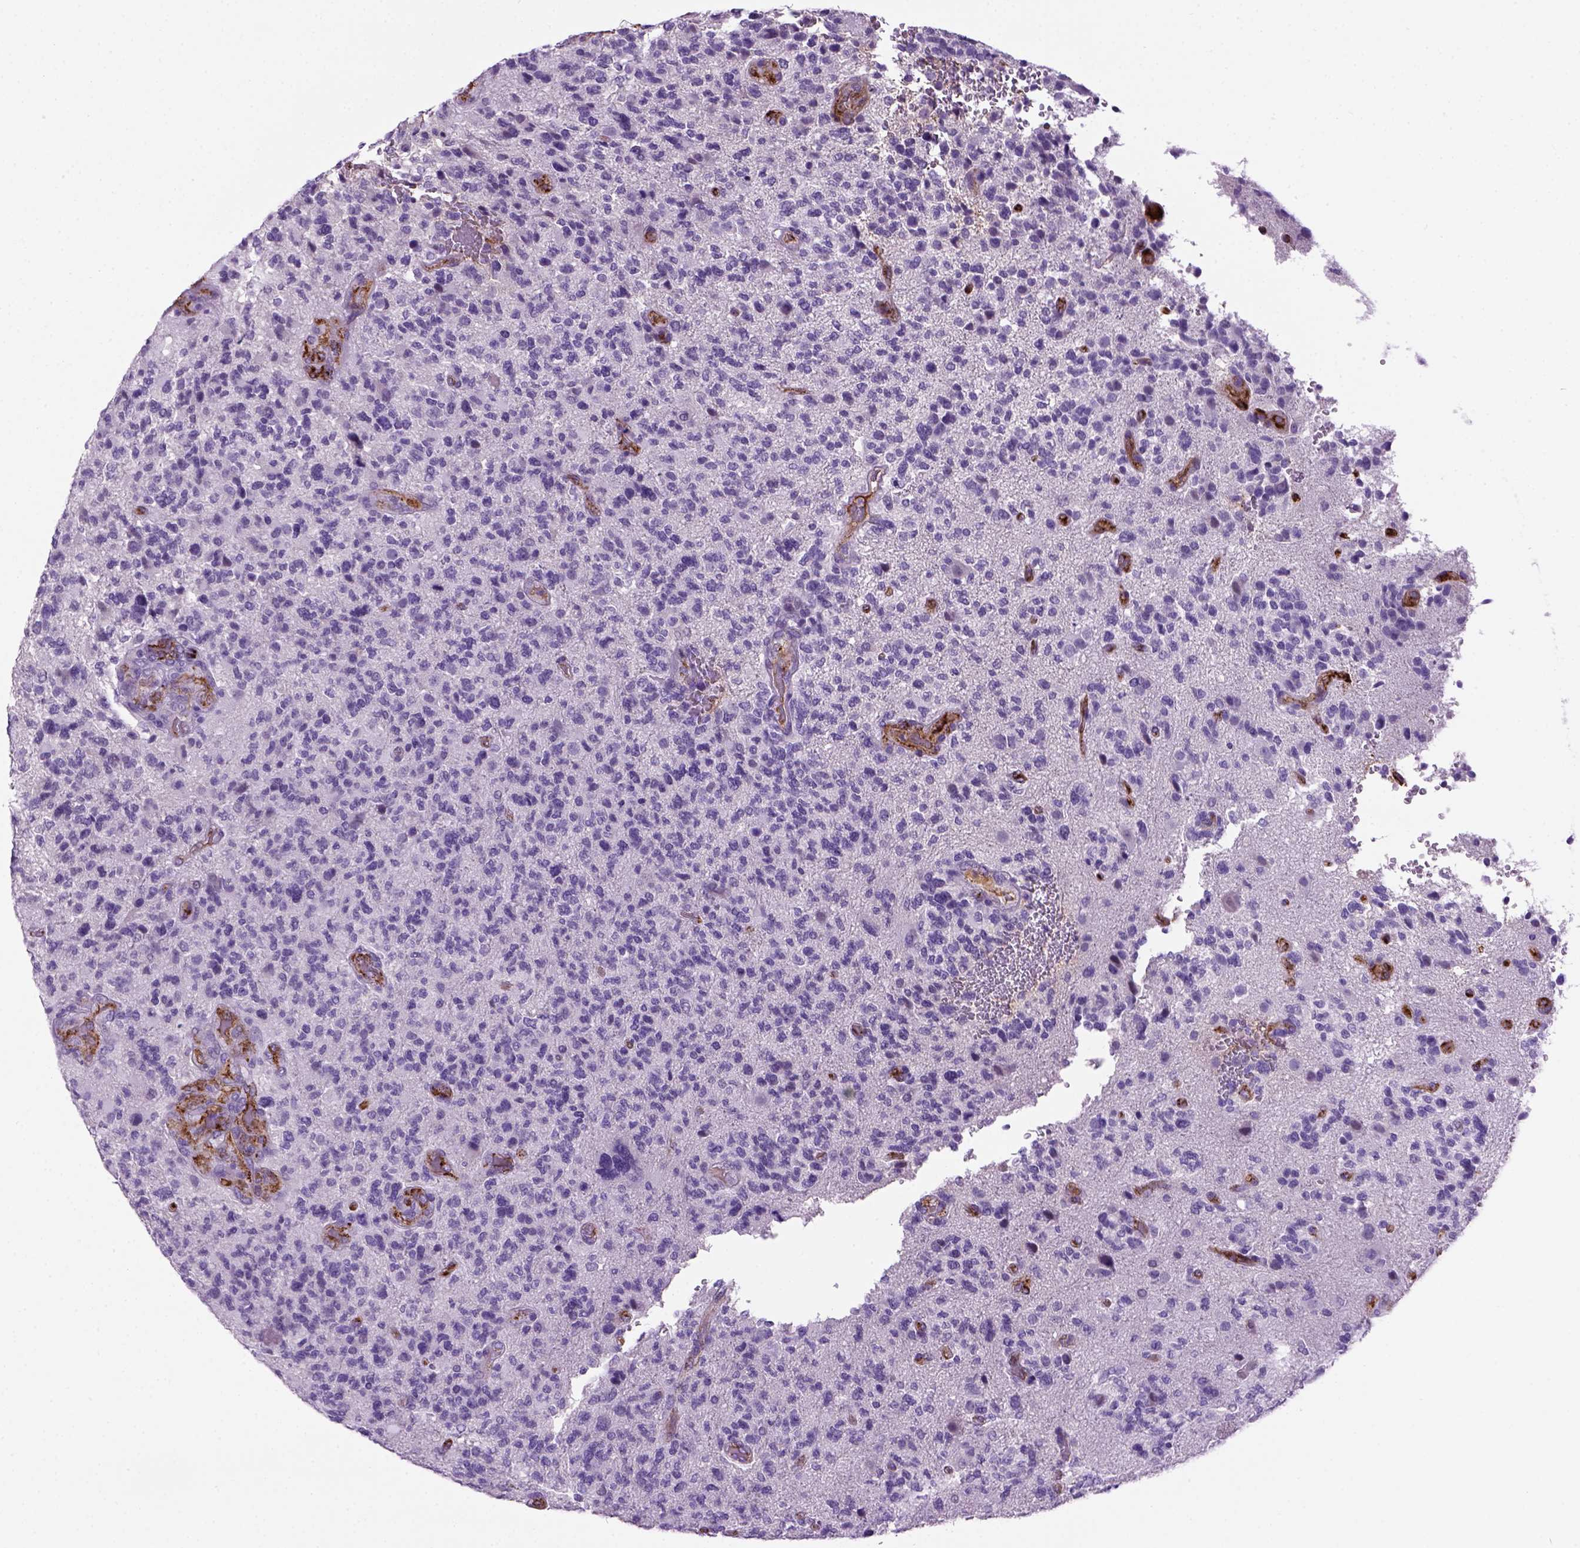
{"staining": {"intensity": "negative", "quantity": "none", "location": "none"}, "tissue": "glioma", "cell_type": "Tumor cells", "image_type": "cancer", "snomed": [{"axis": "morphology", "description": "Glioma, malignant, High grade"}, {"axis": "topography", "description": "Brain"}], "caption": "This is an immunohistochemistry (IHC) image of malignant high-grade glioma. There is no expression in tumor cells.", "gene": "VWF", "patient": {"sex": "female", "age": 71}}